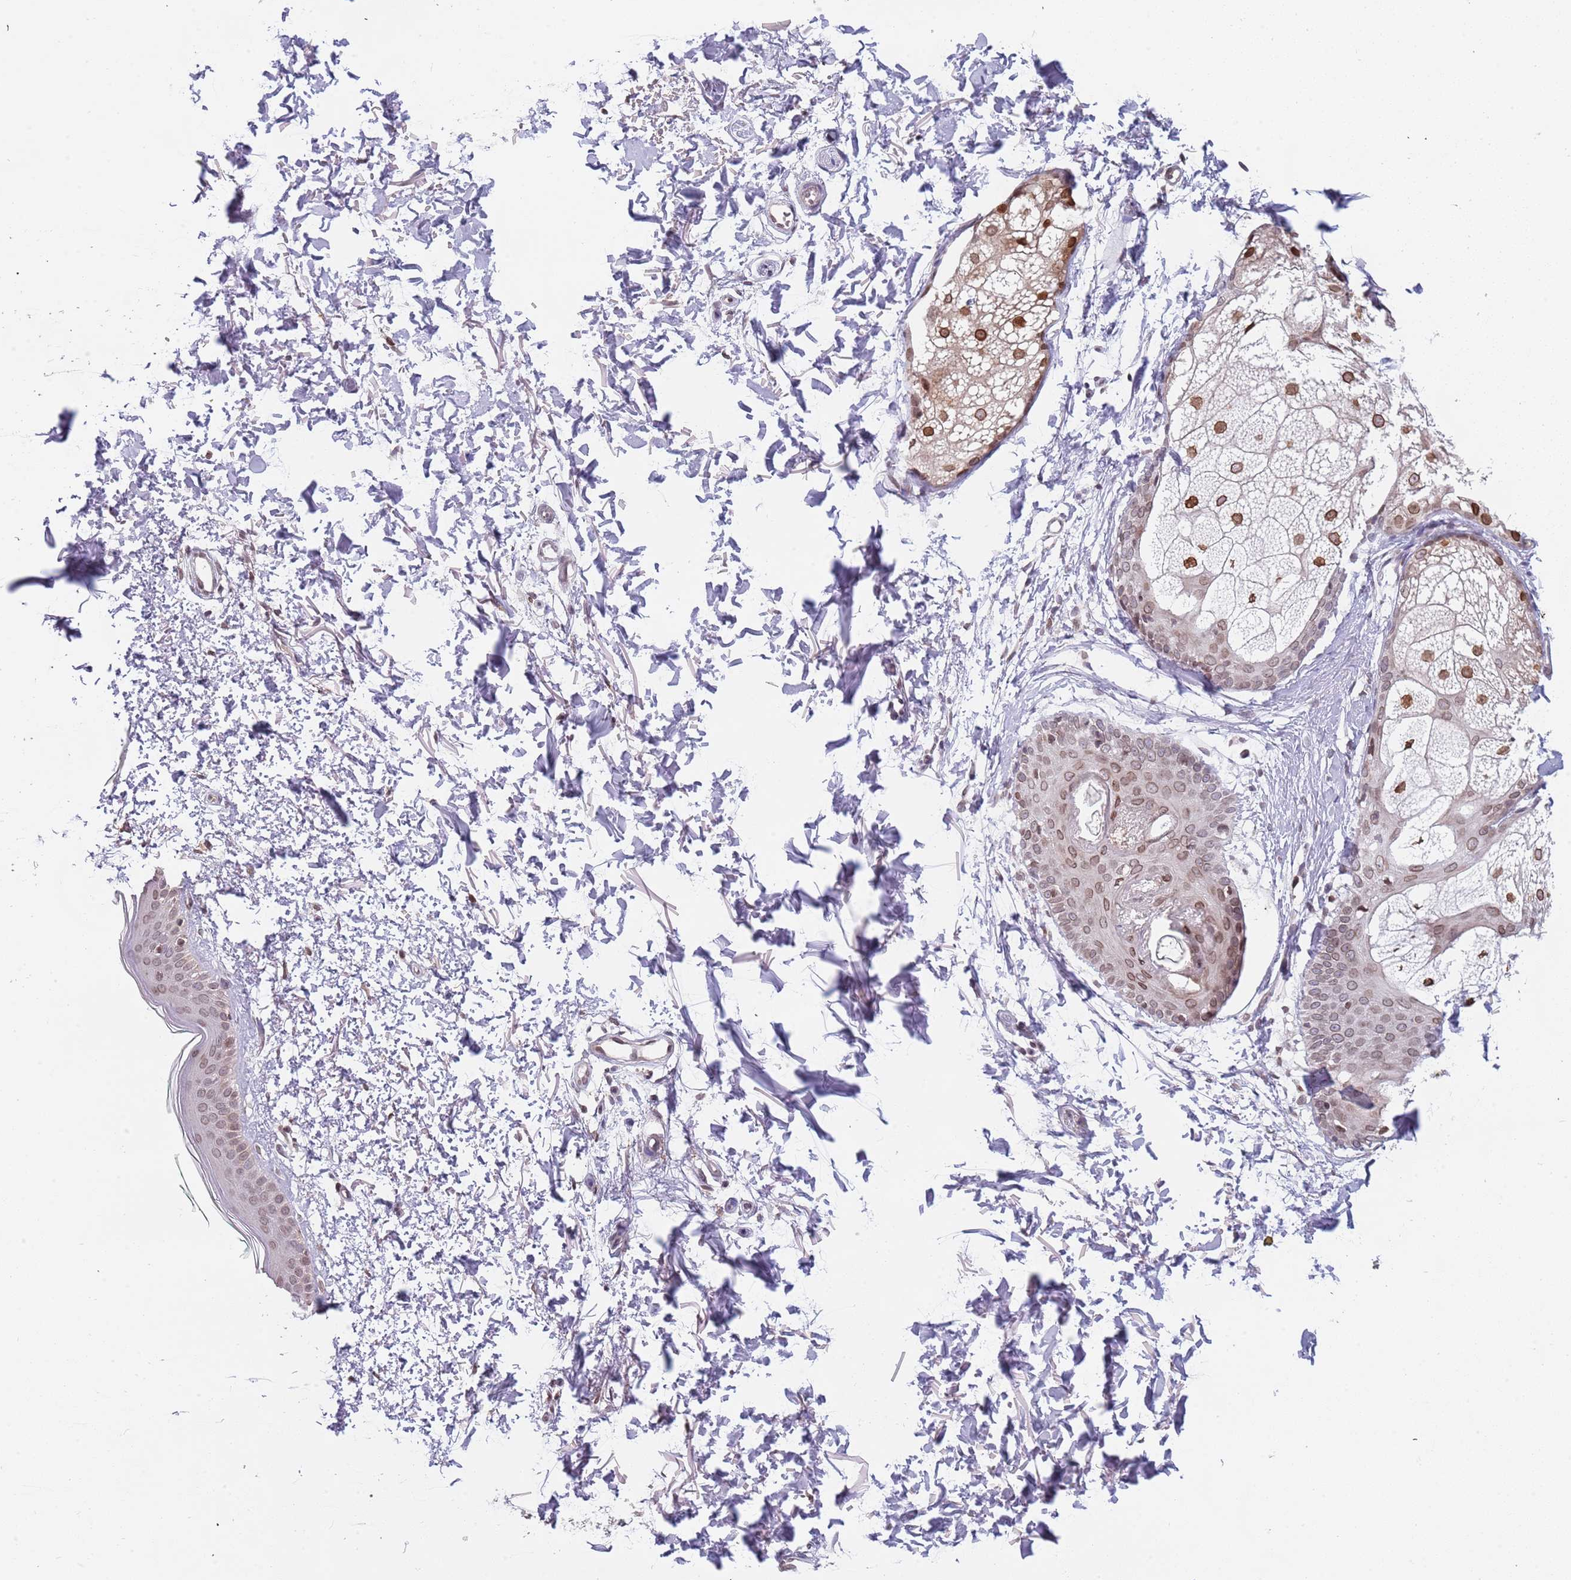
{"staining": {"intensity": "weak", "quantity": ">75%", "location": "nuclear"}, "tissue": "skin", "cell_type": "Fibroblasts", "image_type": "normal", "snomed": [{"axis": "morphology", "description": "Normal tissue, NOS"}, {"axis": "topography", "description": "Skin"}], "caption": "Fibroblasts reveal low levels of weak nuclear positivity in about >75% of cells in benign human skin. (DAB (3,3'-diaminobenzidine) IHC with brightfield microscopy, high magnification).", "gene": "KLHDC2", "patient": {"sex": "male", "age": 66}}